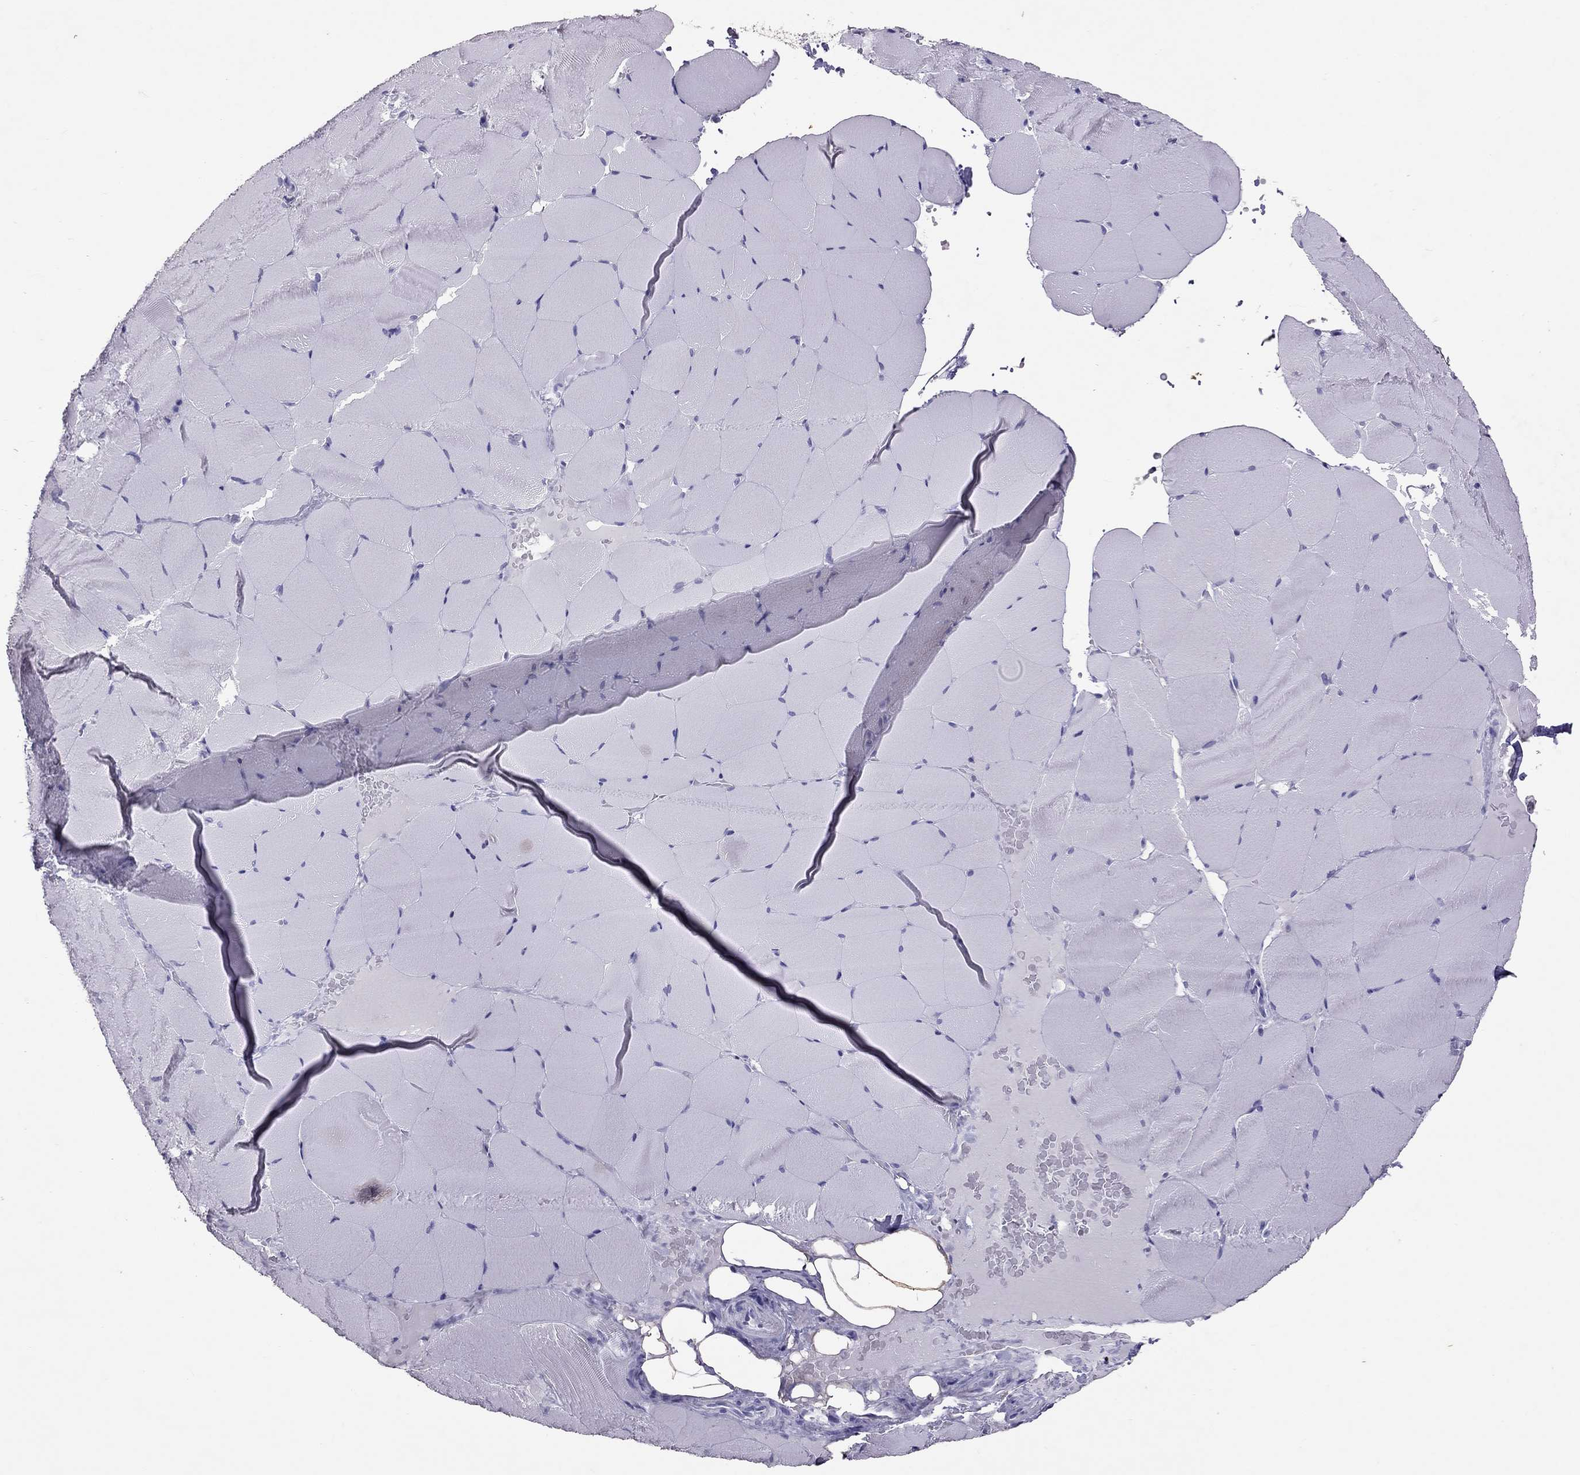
{"staining": {"intensity": "negative", "quantity": "none", "location": "none"}, "tissue": "skeletal muscle", "cell_type": "Myocytes", "image_type": "normal", "snomed": [{"axis": "morphology", "description": "Normal tissue, NOS"}, {"axis": "topography", "description": "Skeletal muscle"}], "caption": "Immunohistochemistry histopathology image of unremarkable human skeletal muscle stained for a protein (brown), which demonstrates no positivity in myocytes. (Stains: DAB IHC with hematoxylin counter stain, Microscopy: brightfield microscopy at high magnification).", "gene": "PSMB11", "patient": {"sex": "female", "age": 37}}